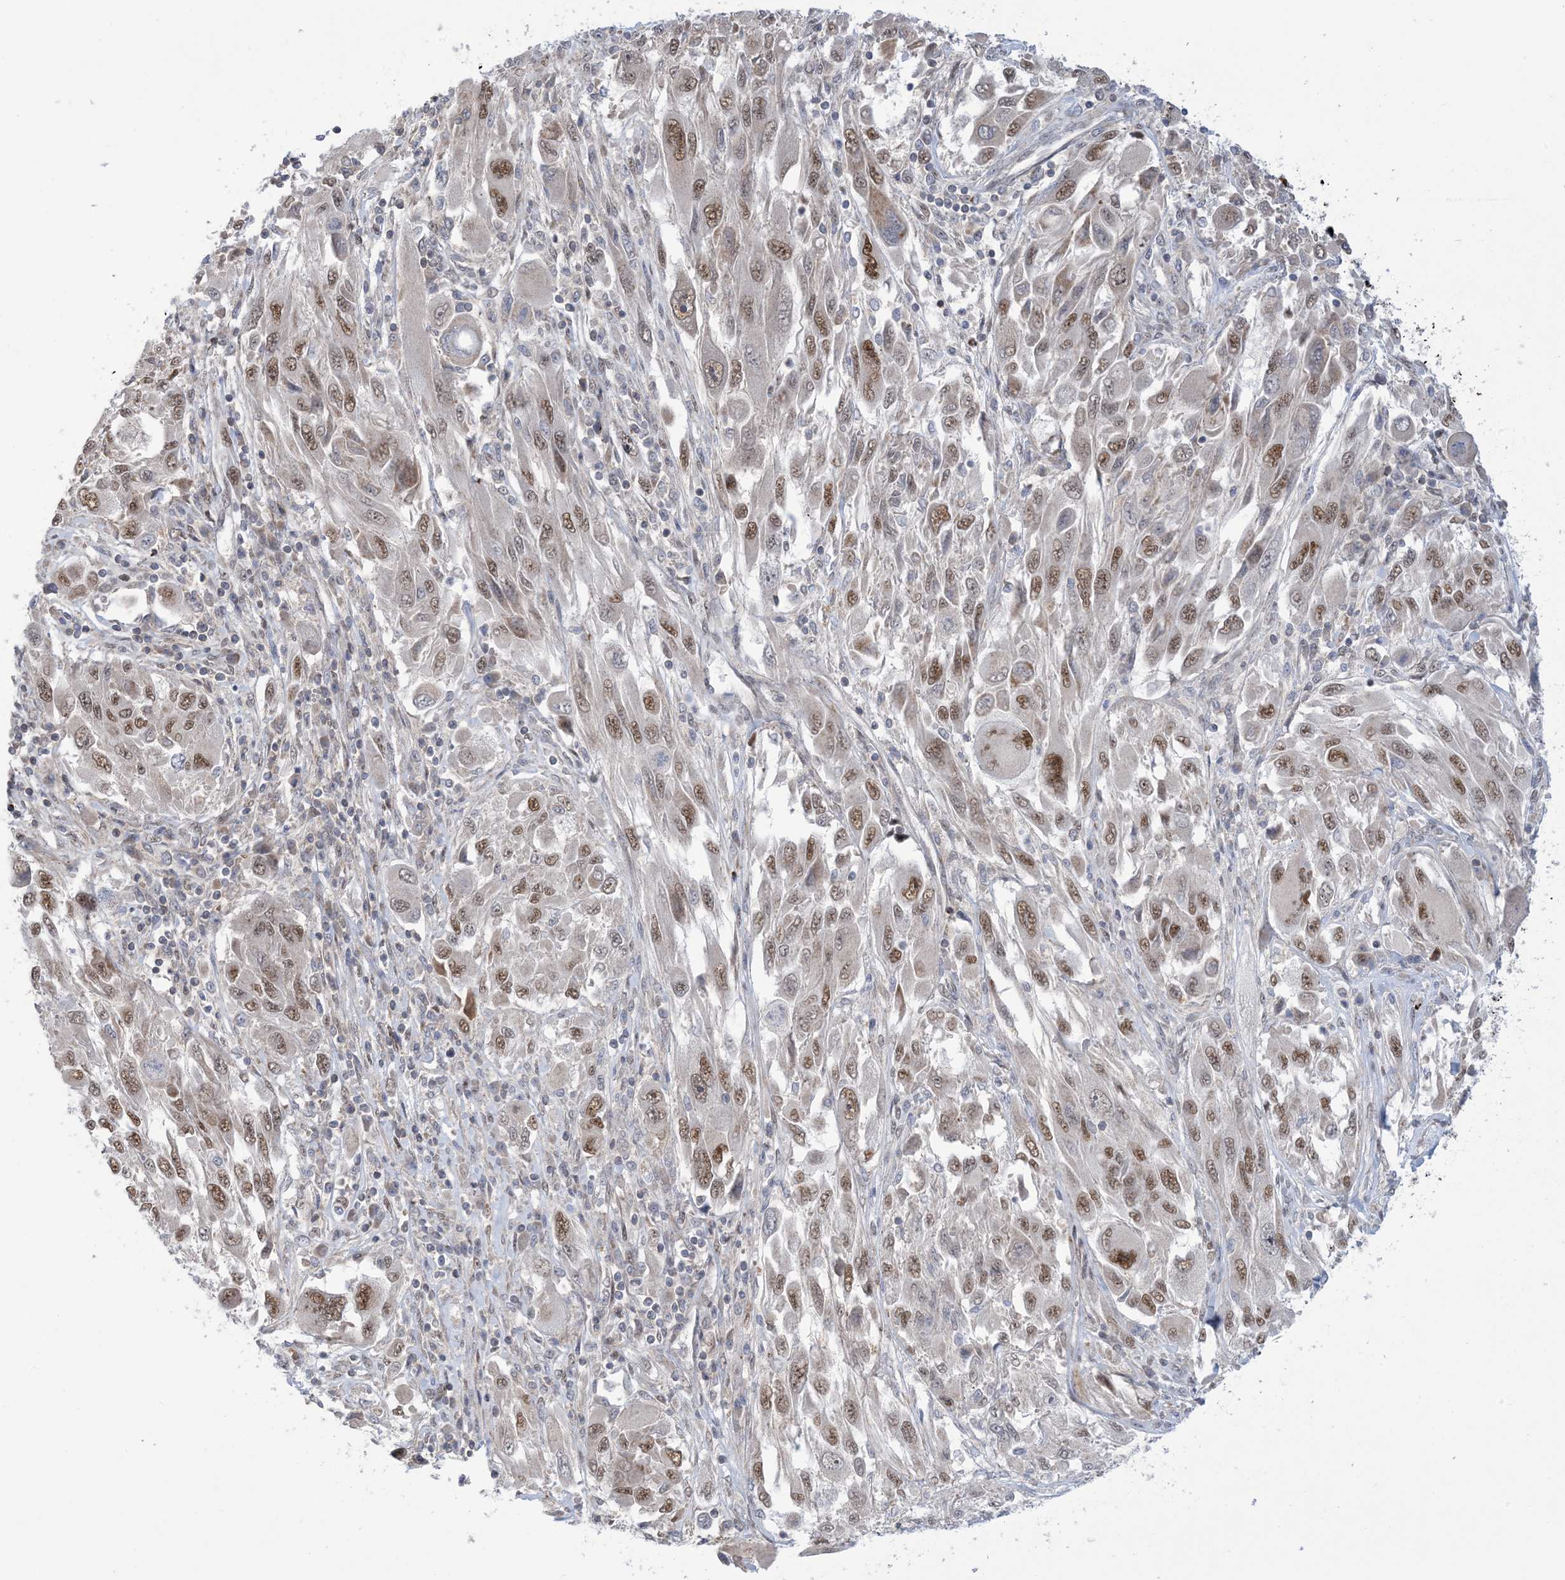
{"staining": {"intensity": "moderate", "quantity": ">75%", "location": "nuclear"}, "tissue": "melanoma", "cell_type": "Tumor cells", "image_type": "cancer", "snomed": [{"axis": "morphology", "description": "Malignant melanoma, NOS"}, {"axis": "topography", "description": "Skin"}], "caption": "This is a micrograph of immunohistochemistry staining of malignant melanoma, which shows moderate staining in the nuclear of tumor cells.", "gene": "ZNF8", "patient": {"sex": "female", "age": 91}}